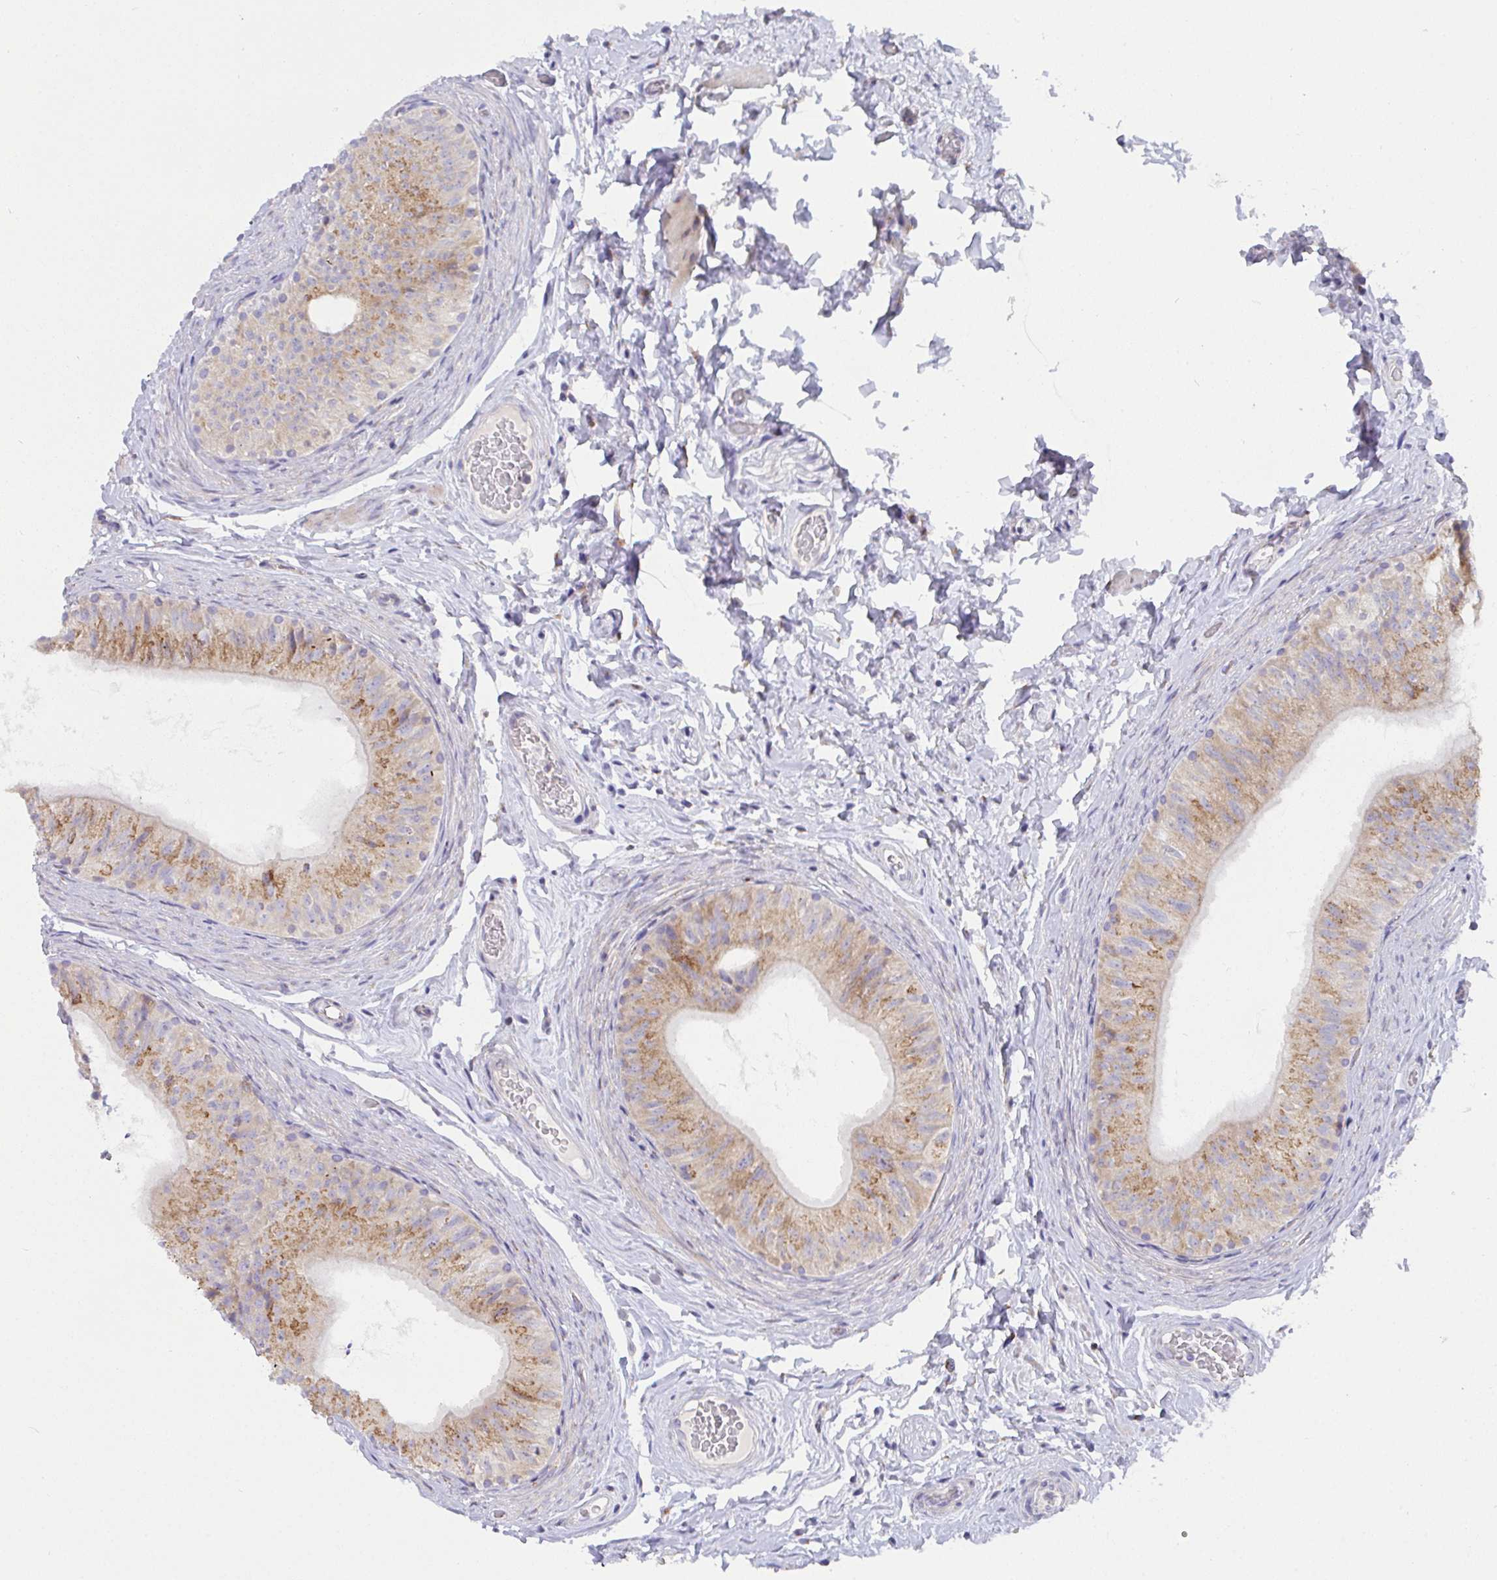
{"staining": {"intensity": "moderate", "quantity": ">75%", "location": "cytoplasmic/membranous"}, "tissue": "epididymis", "cell_type": "Glandular cells", "image_type": "normal", "snomed": [{"axis": "morphology", "description": "Normal tissue, NOS"}, {"axis": "topography", "description": "Epididymis, spermatic cord, NOS"}, {"axis": "topography", "description": "Epididymis"}], "caption": "There is medium levels of moderate cytoplasmic/membranous positivity in glandular cells of unremarkable epididymis, as demonstrated by immunohistochemical staining (brown color).", "gene": "MIA3", "patient": {"sex": "male", "age": 31}}